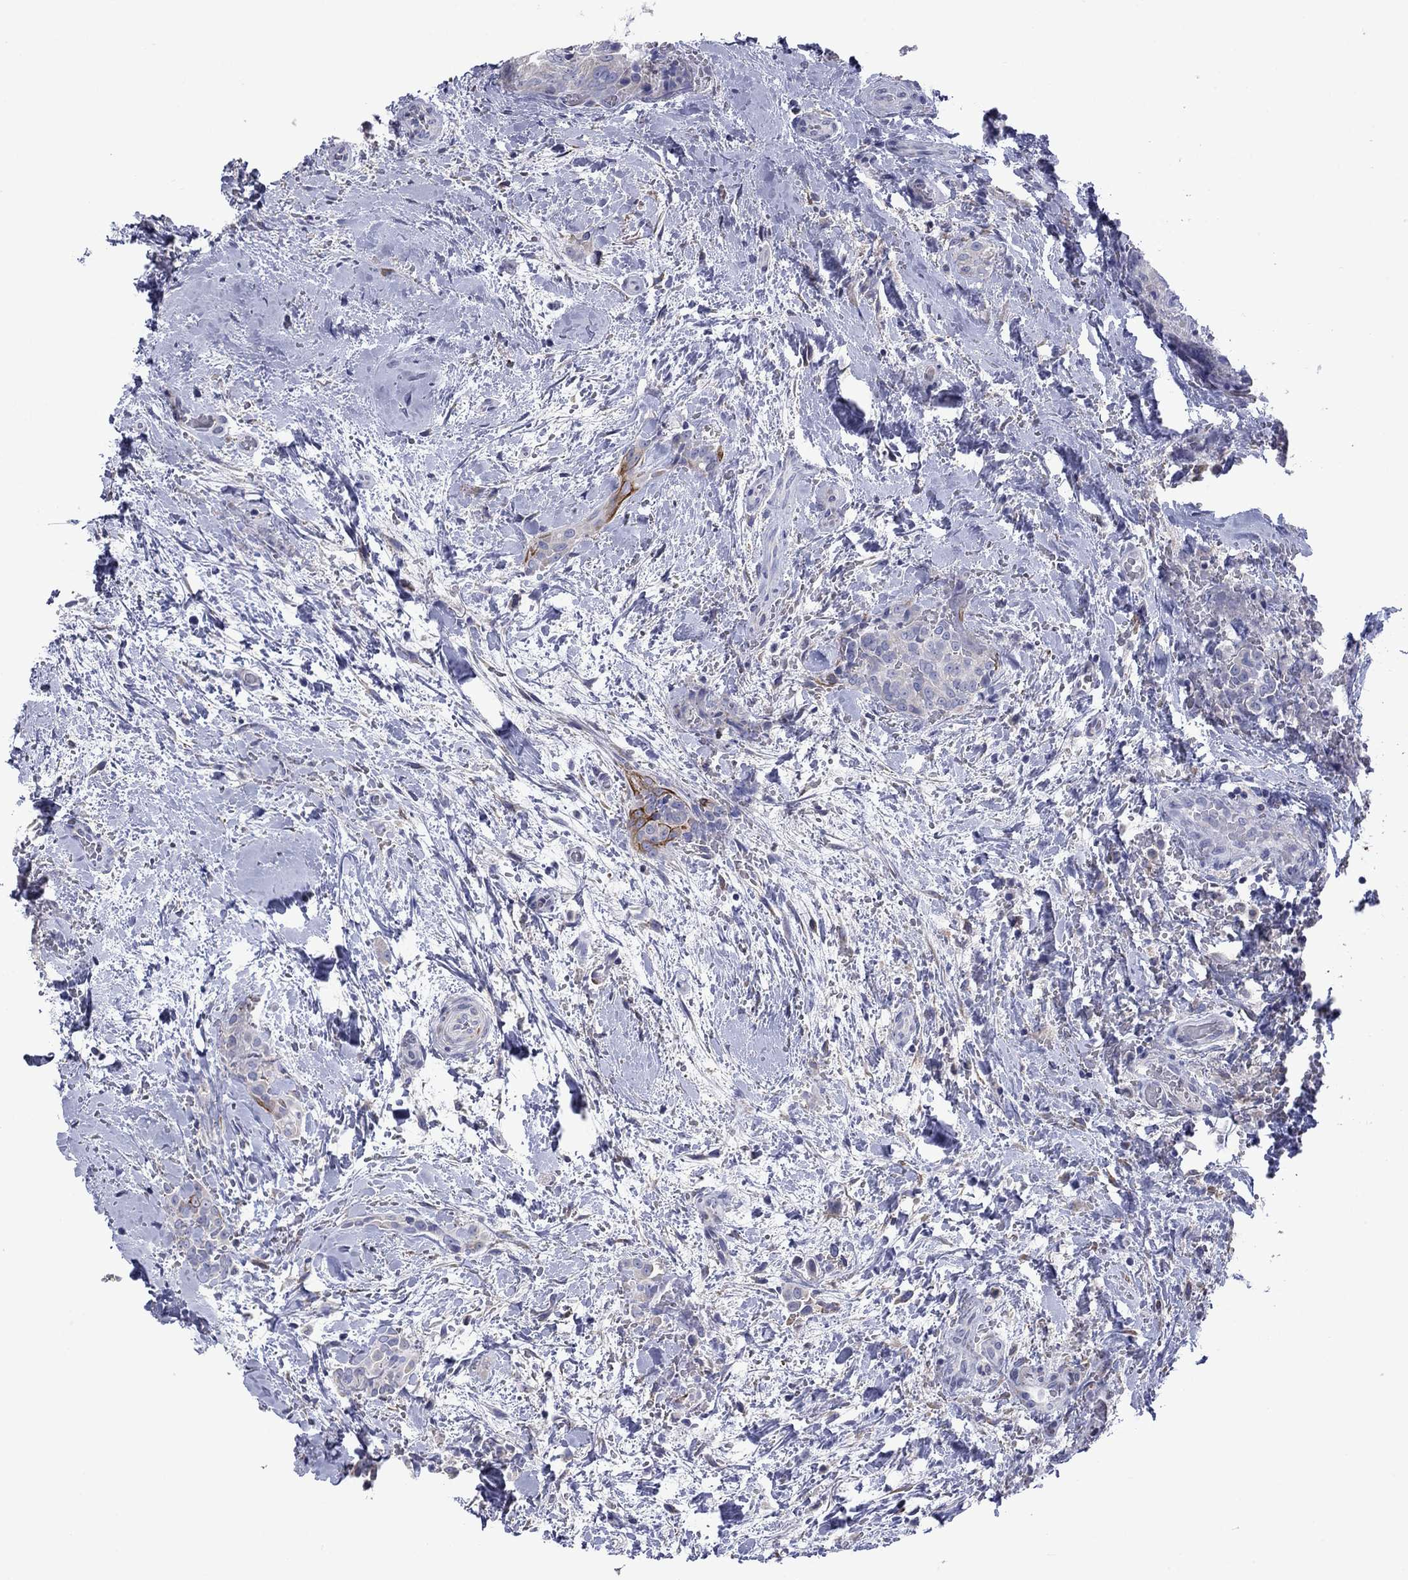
{"staining": {"intensity": "strong", "quantity": "<25%", "location": "cytoplasmic/membranous"}, "tissue": "thyroid cancer", "cell_type": "Tumor cells", "image_type": "cancer", "snomed": [{"axis": "morphology", "description": "Papillary adenocarcinoma, NOS"}, {"axis": "topography", "description": "Thyroid gland"}], "caption": "Immunohistochemistry photomicrograph of neoplastic tissue: human thyroid cancer (papillary adenocarcinoma) stained using immunohistochemistry (IHC) exhibits medium levels of strong protein expression localized specifically in the cytoplasmic/membranous of tumor cells, appearing as a cytoplasmic/membranous brown color.", "gene": "TMPRSS11A", "patient": {"sex": "male", "age": 61}}